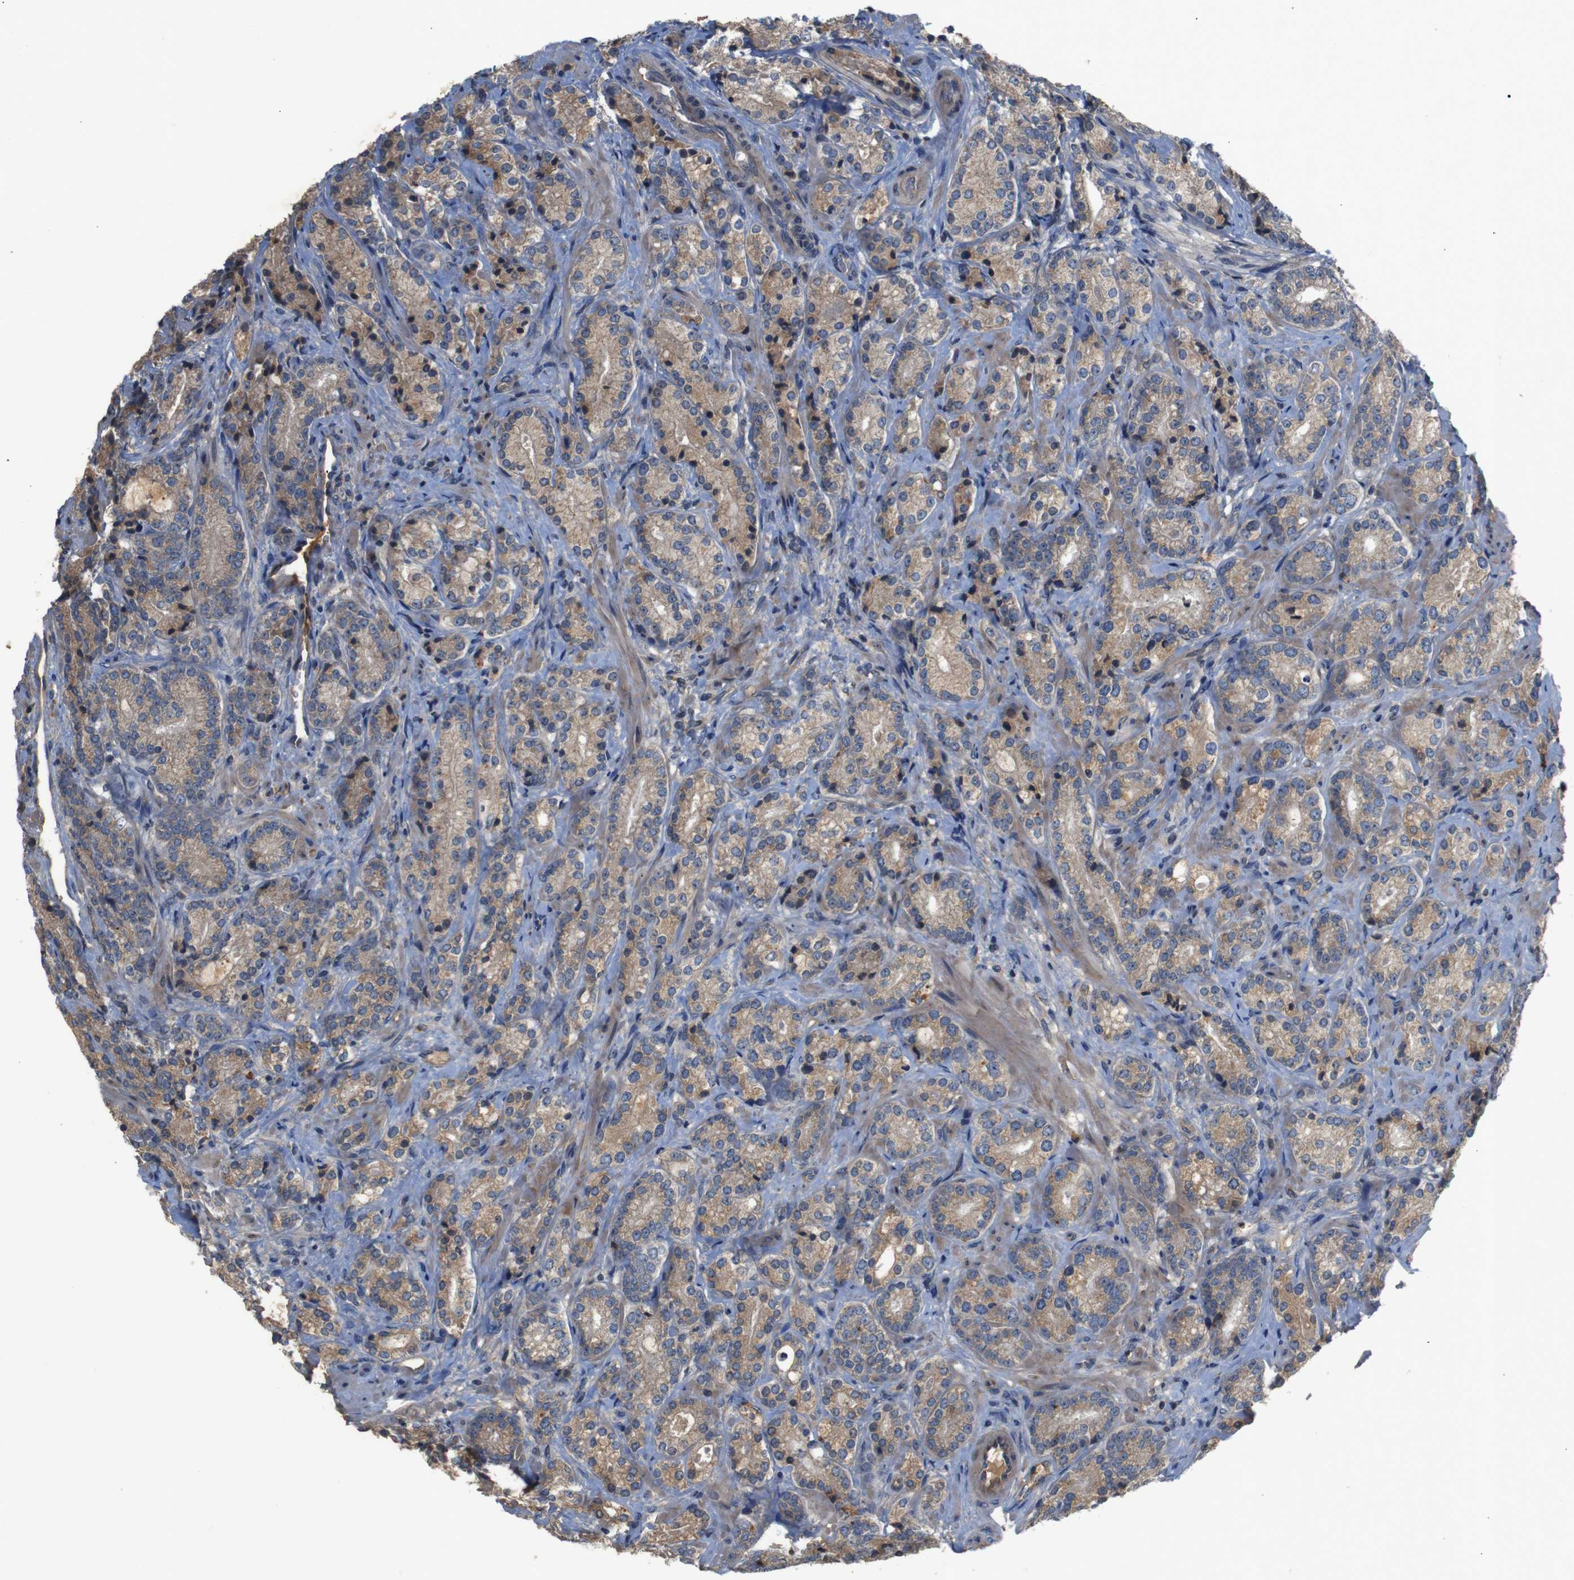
{"staining": {"intensity": "moderate", "quantity": ">75%", "location": "cytoplasmic/membranous"}, "tissue": "prostate cancer", "cell_type": "Tumor cells", "image_type": "cancer", "snomed": [{"axis": "morphology", "description": "Adenocarcinoma, High grade"}, {"axis": "topography", "description": "Prostate"}], "caption": "A micrograph showing moderate cytoplasmic/membranous staining in approximately >75% of tumor cells in prostate cancer (high-grade adenocarcinoma), as visualized by brown immunohistochemical staining.", "gene": "PTPN1", "patient": {"sex": "male", "age": 61}}